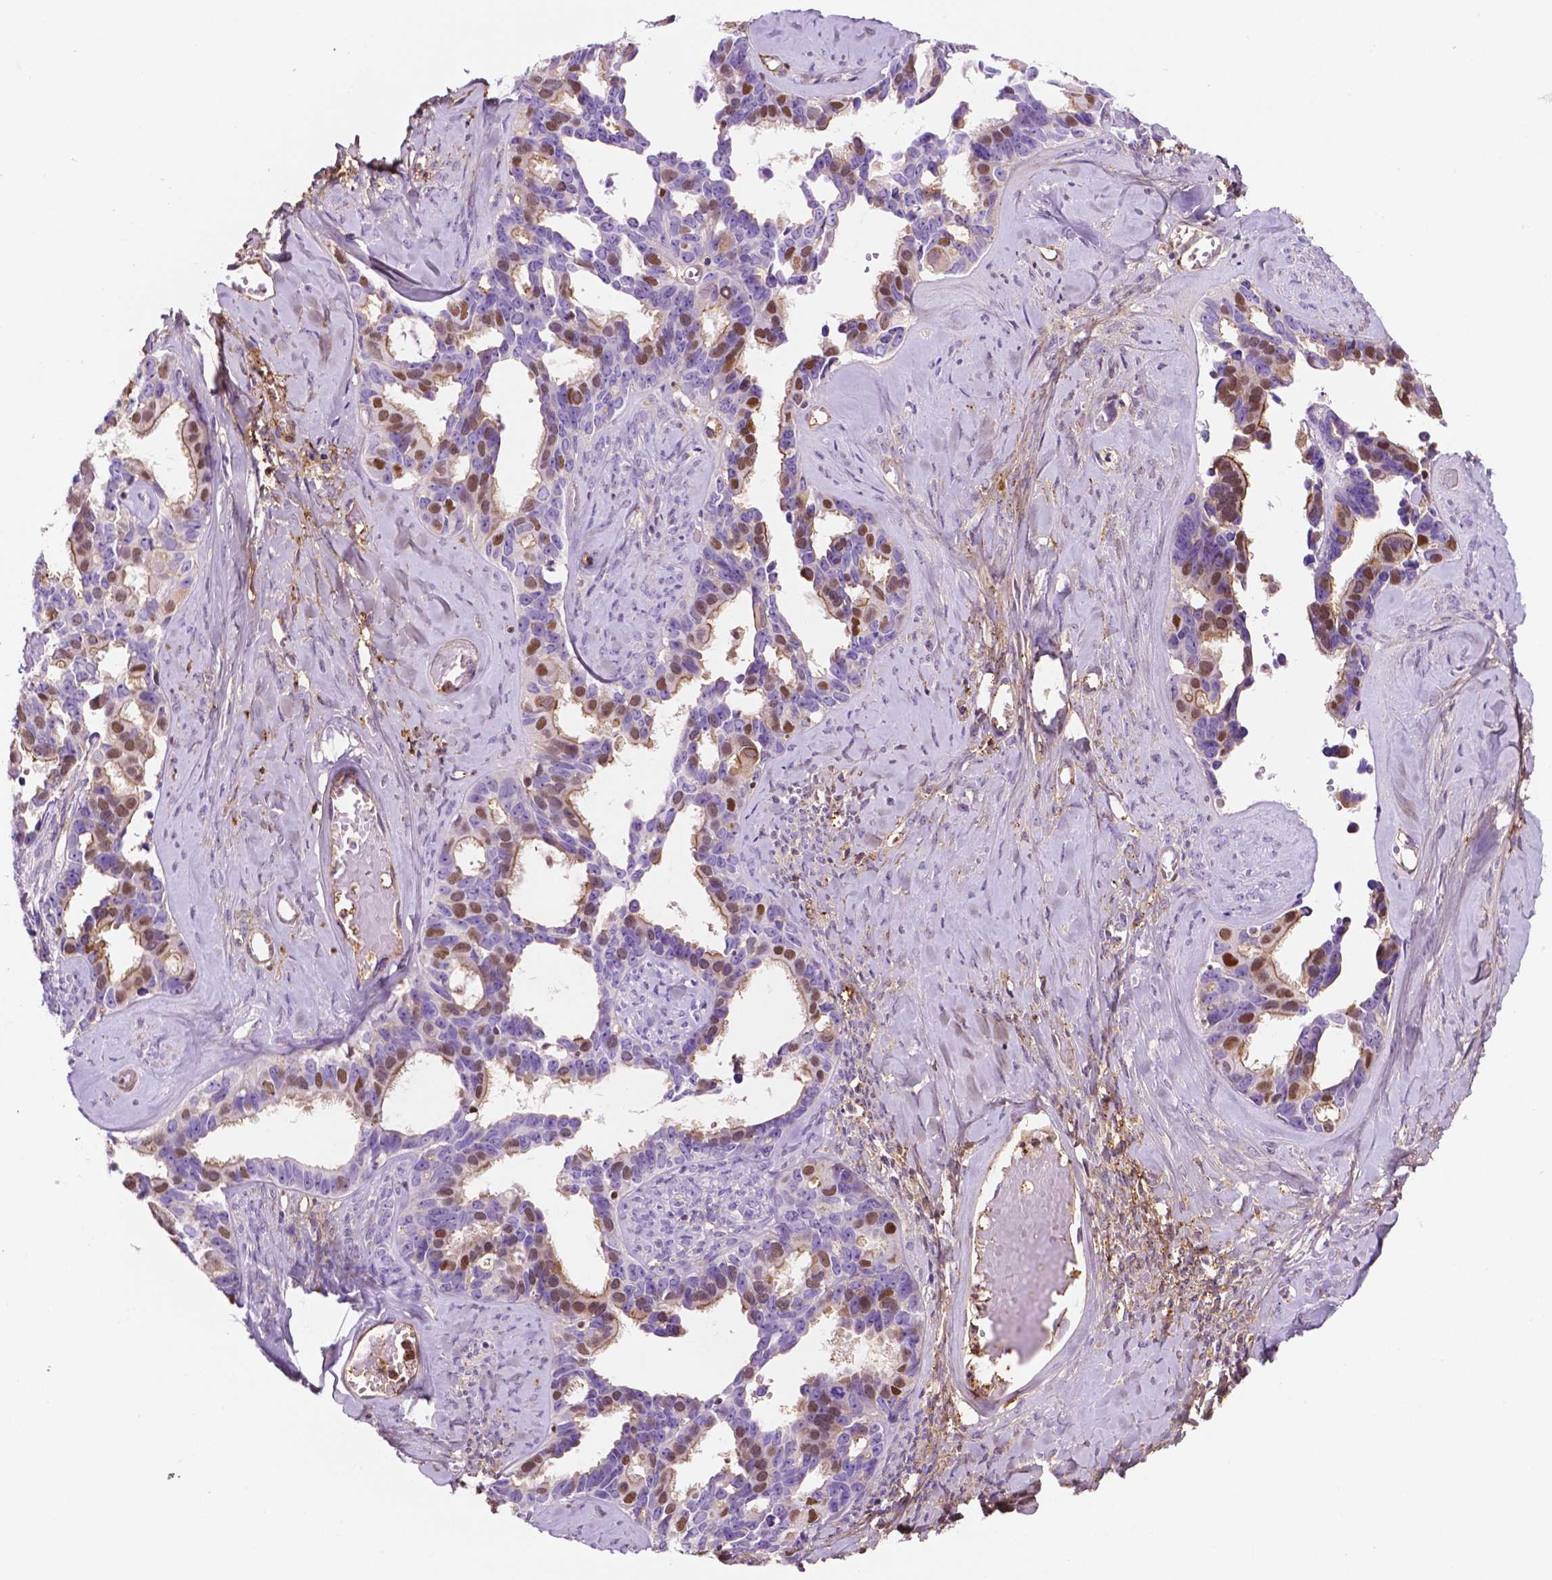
{"staining": {"intensity": "moderate", "quantity": "25%-75%", "location": "nuclear"}, "tissue": "ovarian cancer", "cell_type": "Tumor cells", "image_type": "cancer", "snomed": [{"axis": "morphology", "description": "Cystadenocarcinoma, serous, NOS"}, {"axis": "topography", "description": "Ovary"}], "caption": "A histopathology image of serous cystadenocarcinoma (ovarian) stained for a protein exhibits moderate nuclear brown staining in tumor cells.", "gene": "DCN", "patient": {"sex": "female", "age": 69}}